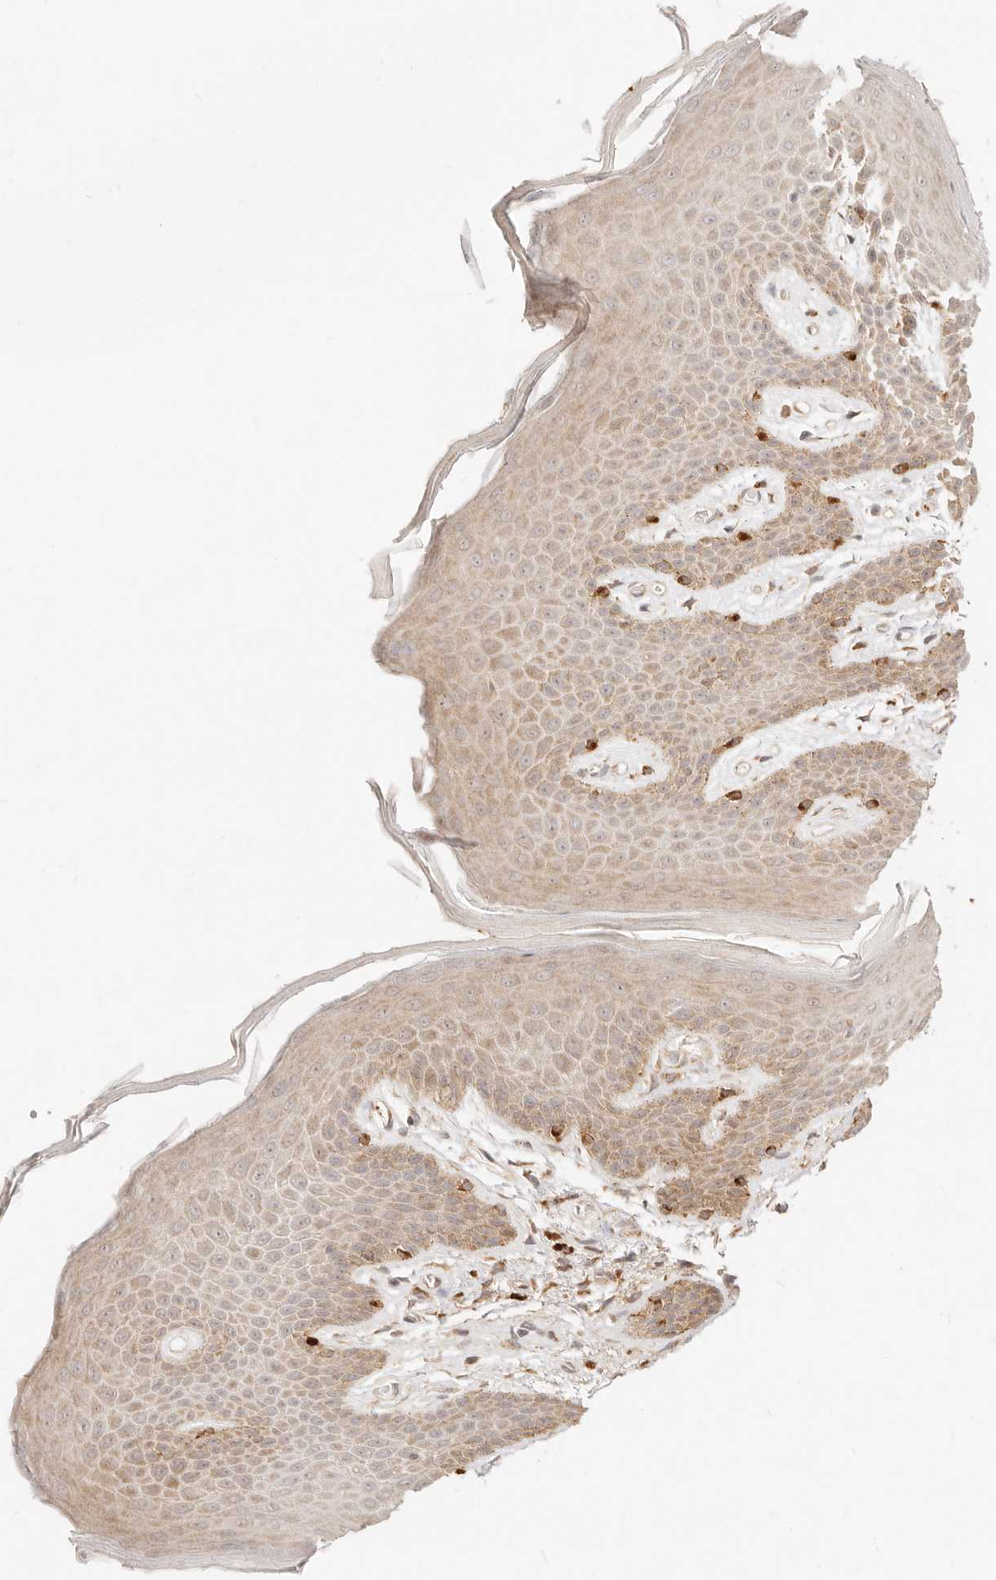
{"staining": {"intensity": "moderate", "quantity": ">75%", "location": "cytoplasmic/membranous"}, "tissue": "skin", "cell_type": "Epidermal cells", "image_type": "normal", "snomed": [{"axis": "morphology", "description": "Normal tissue, NOS"}, {"axis": "topography", "description": "Anal"}], "caption": "Skin stained with DAB (3,3'-diaminobenzidine) IHC displays medium levels of moderate cytoplasmic/membranous positivity in about >75% of epidermal cells.", "gene": "UBXN10", "patient": {"sex": "male", "age": 74}}